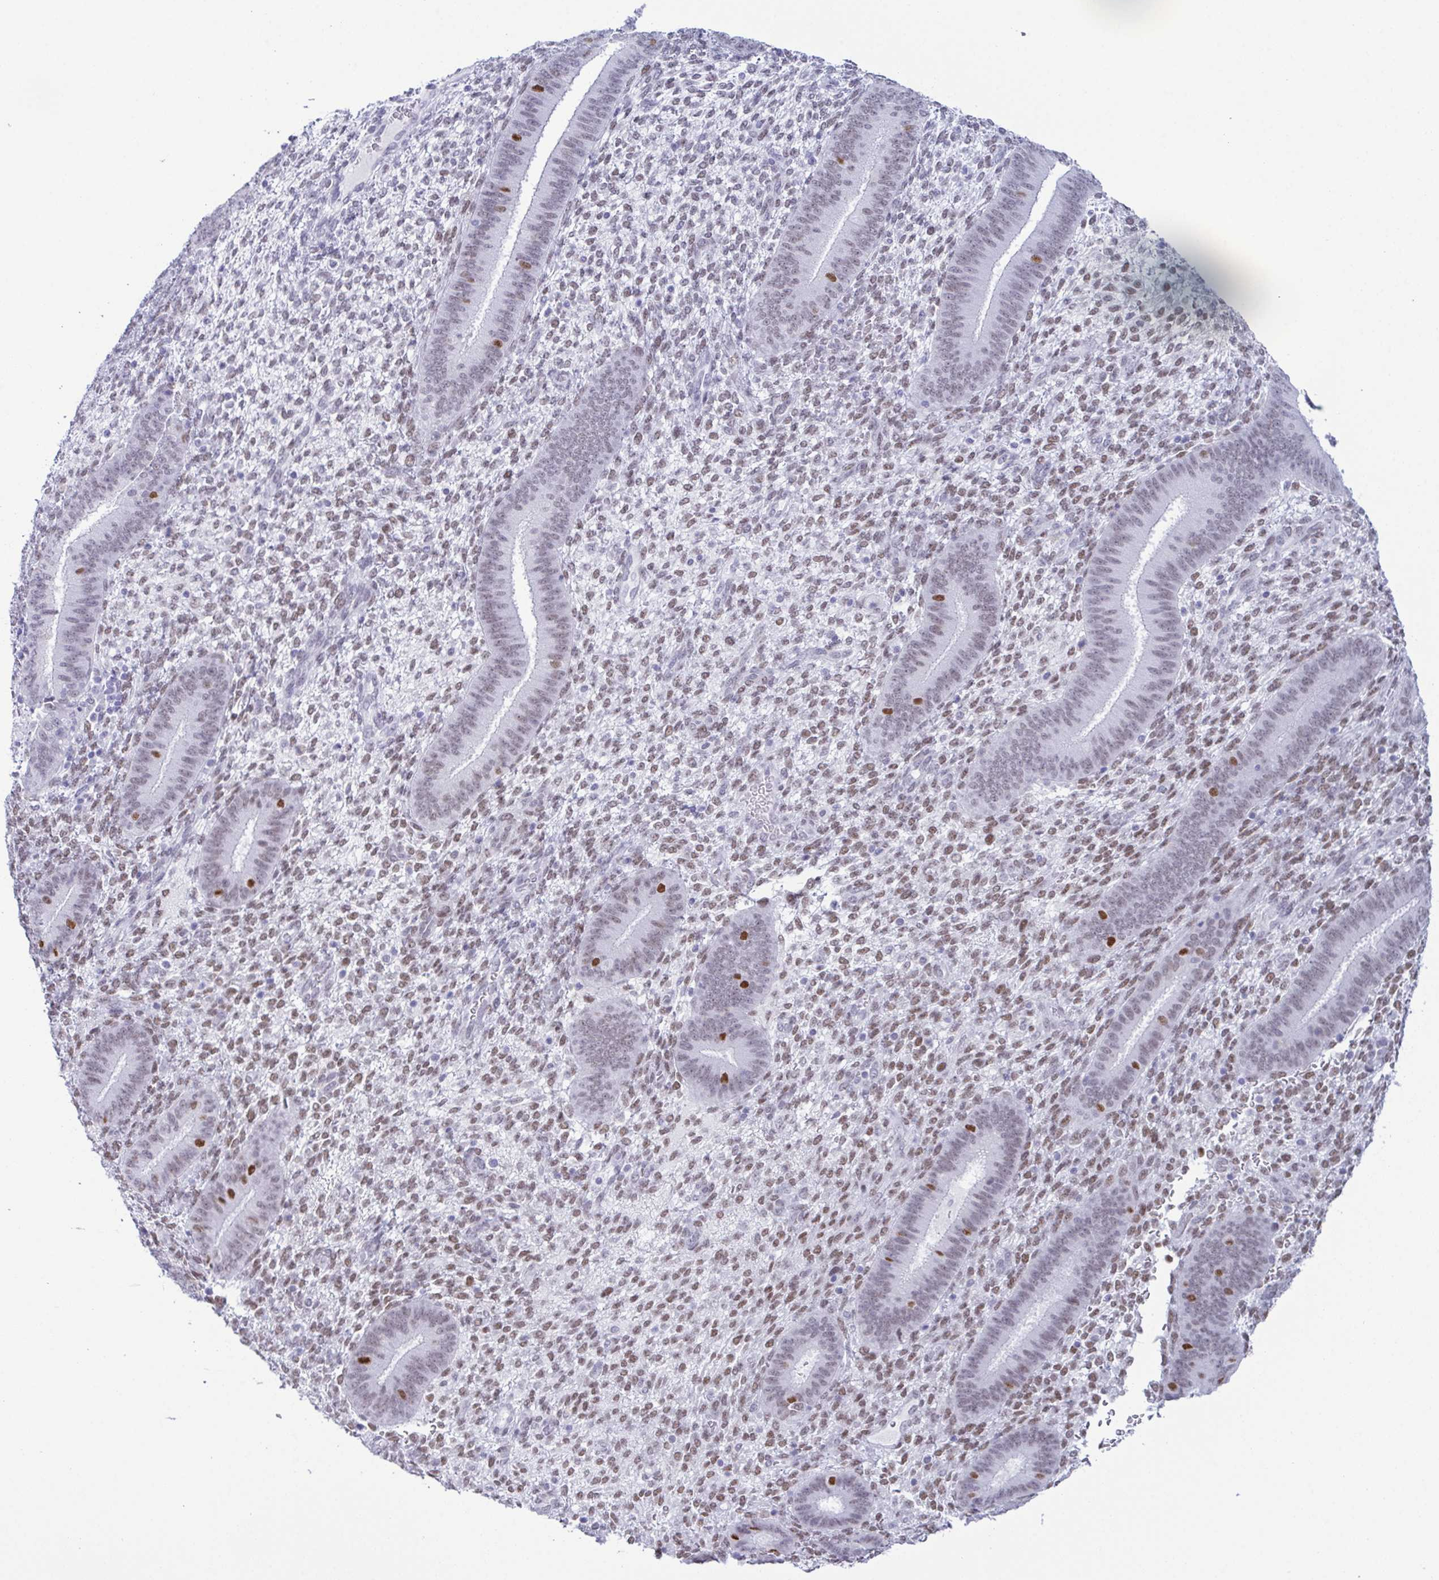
{"staining": {"intensity": "moderate", "quantity": "<25%", "location": "nuclear"}, "tissue": "endometrium", "cell_type": "Cells in endometrial stroma", "image_type": "normal", "snomed": [{"axis": "morphology", "description": "Normal tissue, NOS"}, {"axis": "topography", "description": "Endometrium"}], "caption": "Moderate nuclear protein staining is appreciated in approximately <25% of cells in endometrial stroma in endometrium. (DAB (3,3'-diaminobenzidine) = brown stain, brightfield microscopy at high magnification).", "gene": "SUGP2", "patient": {"sex": "female", "age": 39}}